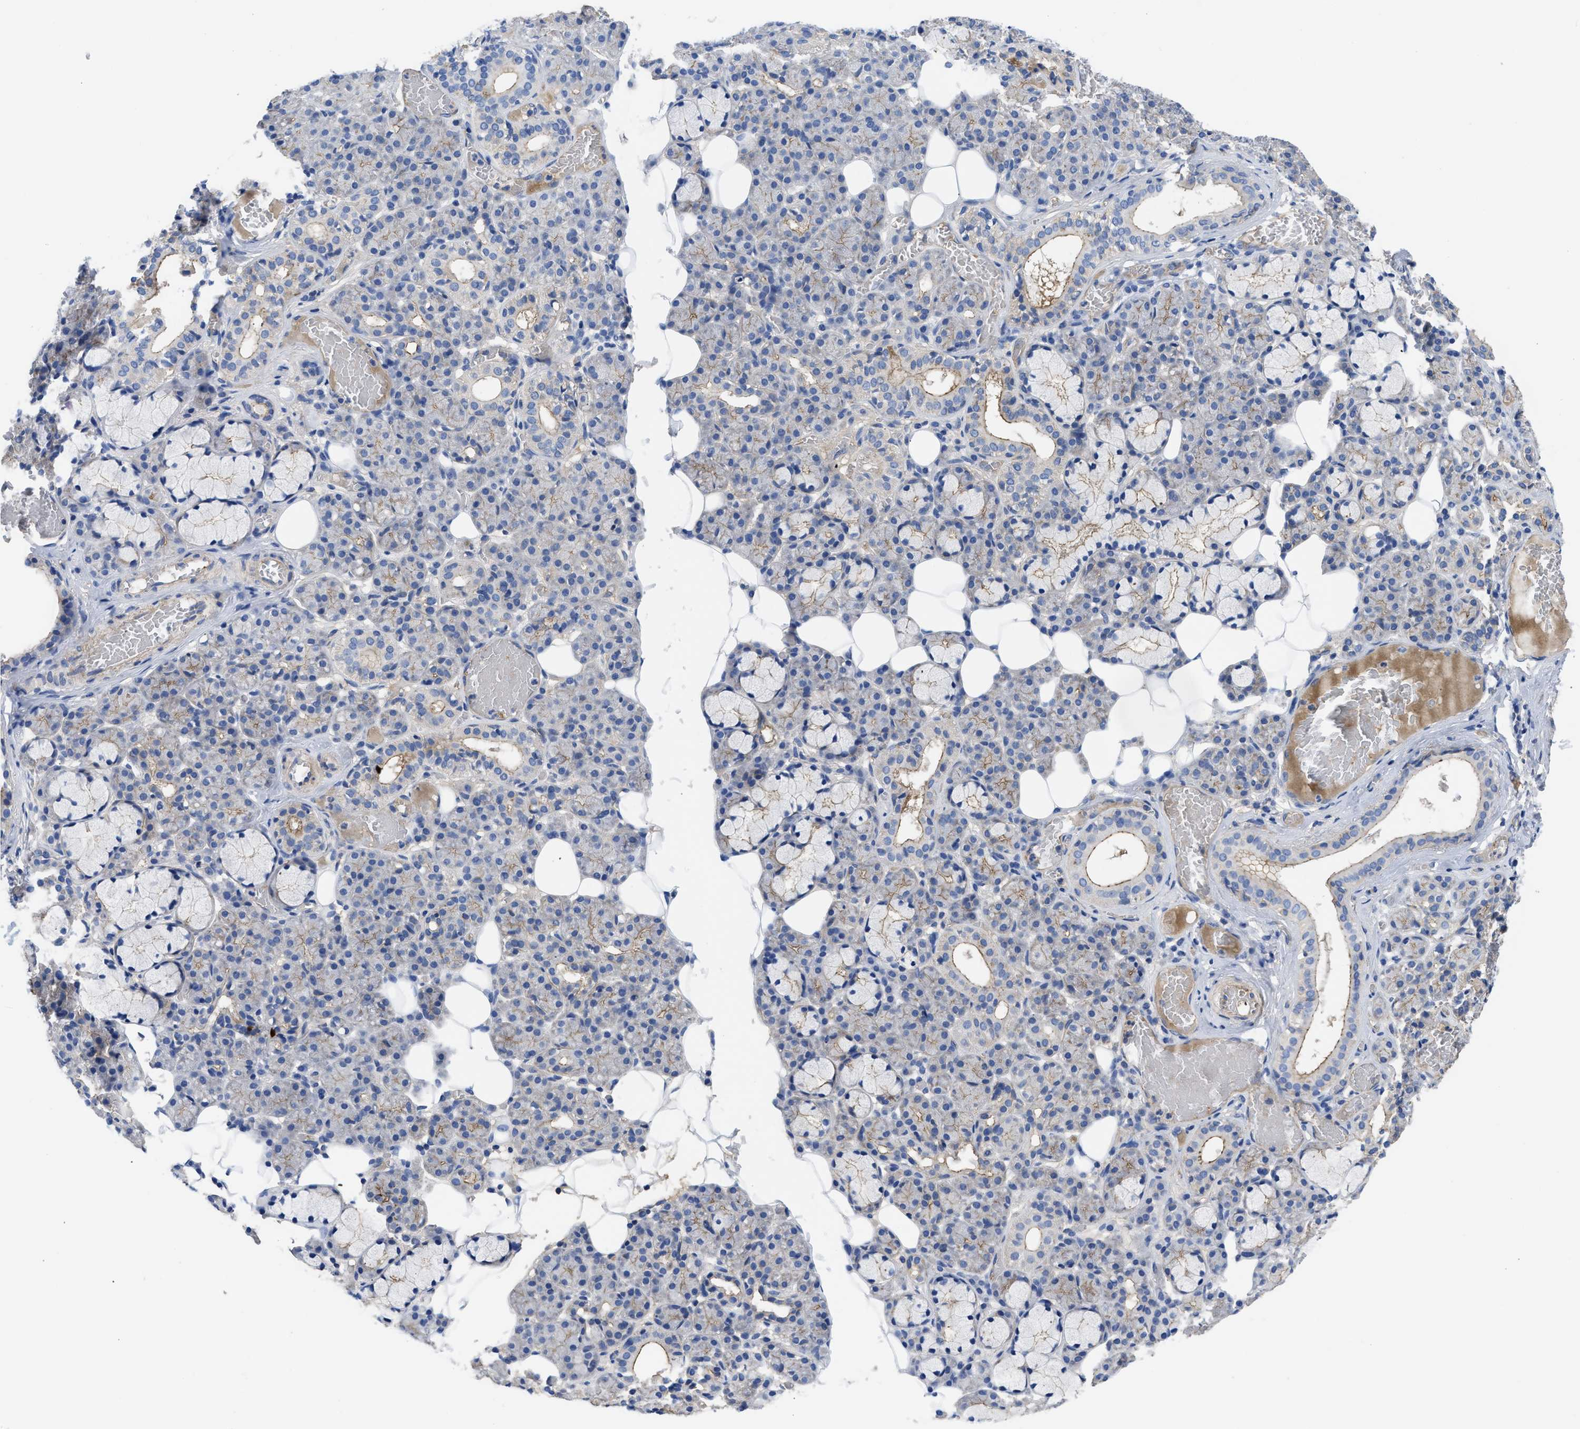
{"staining": {"intensity": "moderate", "quantity": "<25%", "location": "cytoplasmic/membranous"}, "tissue": "salivary gland", "cell_type": "Glandular cells", "image_type": "normal", "snomed": [{"axis": "morphology", "description": "Normal tissue, NOS"}, {"axis": "topography", "description": "Salivary gland"}], "caption": "Moderate cytoplasmic/membranous staining is seen in approximately <25% of glandular cells in unremarkable salivary gland. (IHC, brightfield microscopy, high magnification).", "gene": "USP4", "patient": {"sex": "male", "age": 63}}